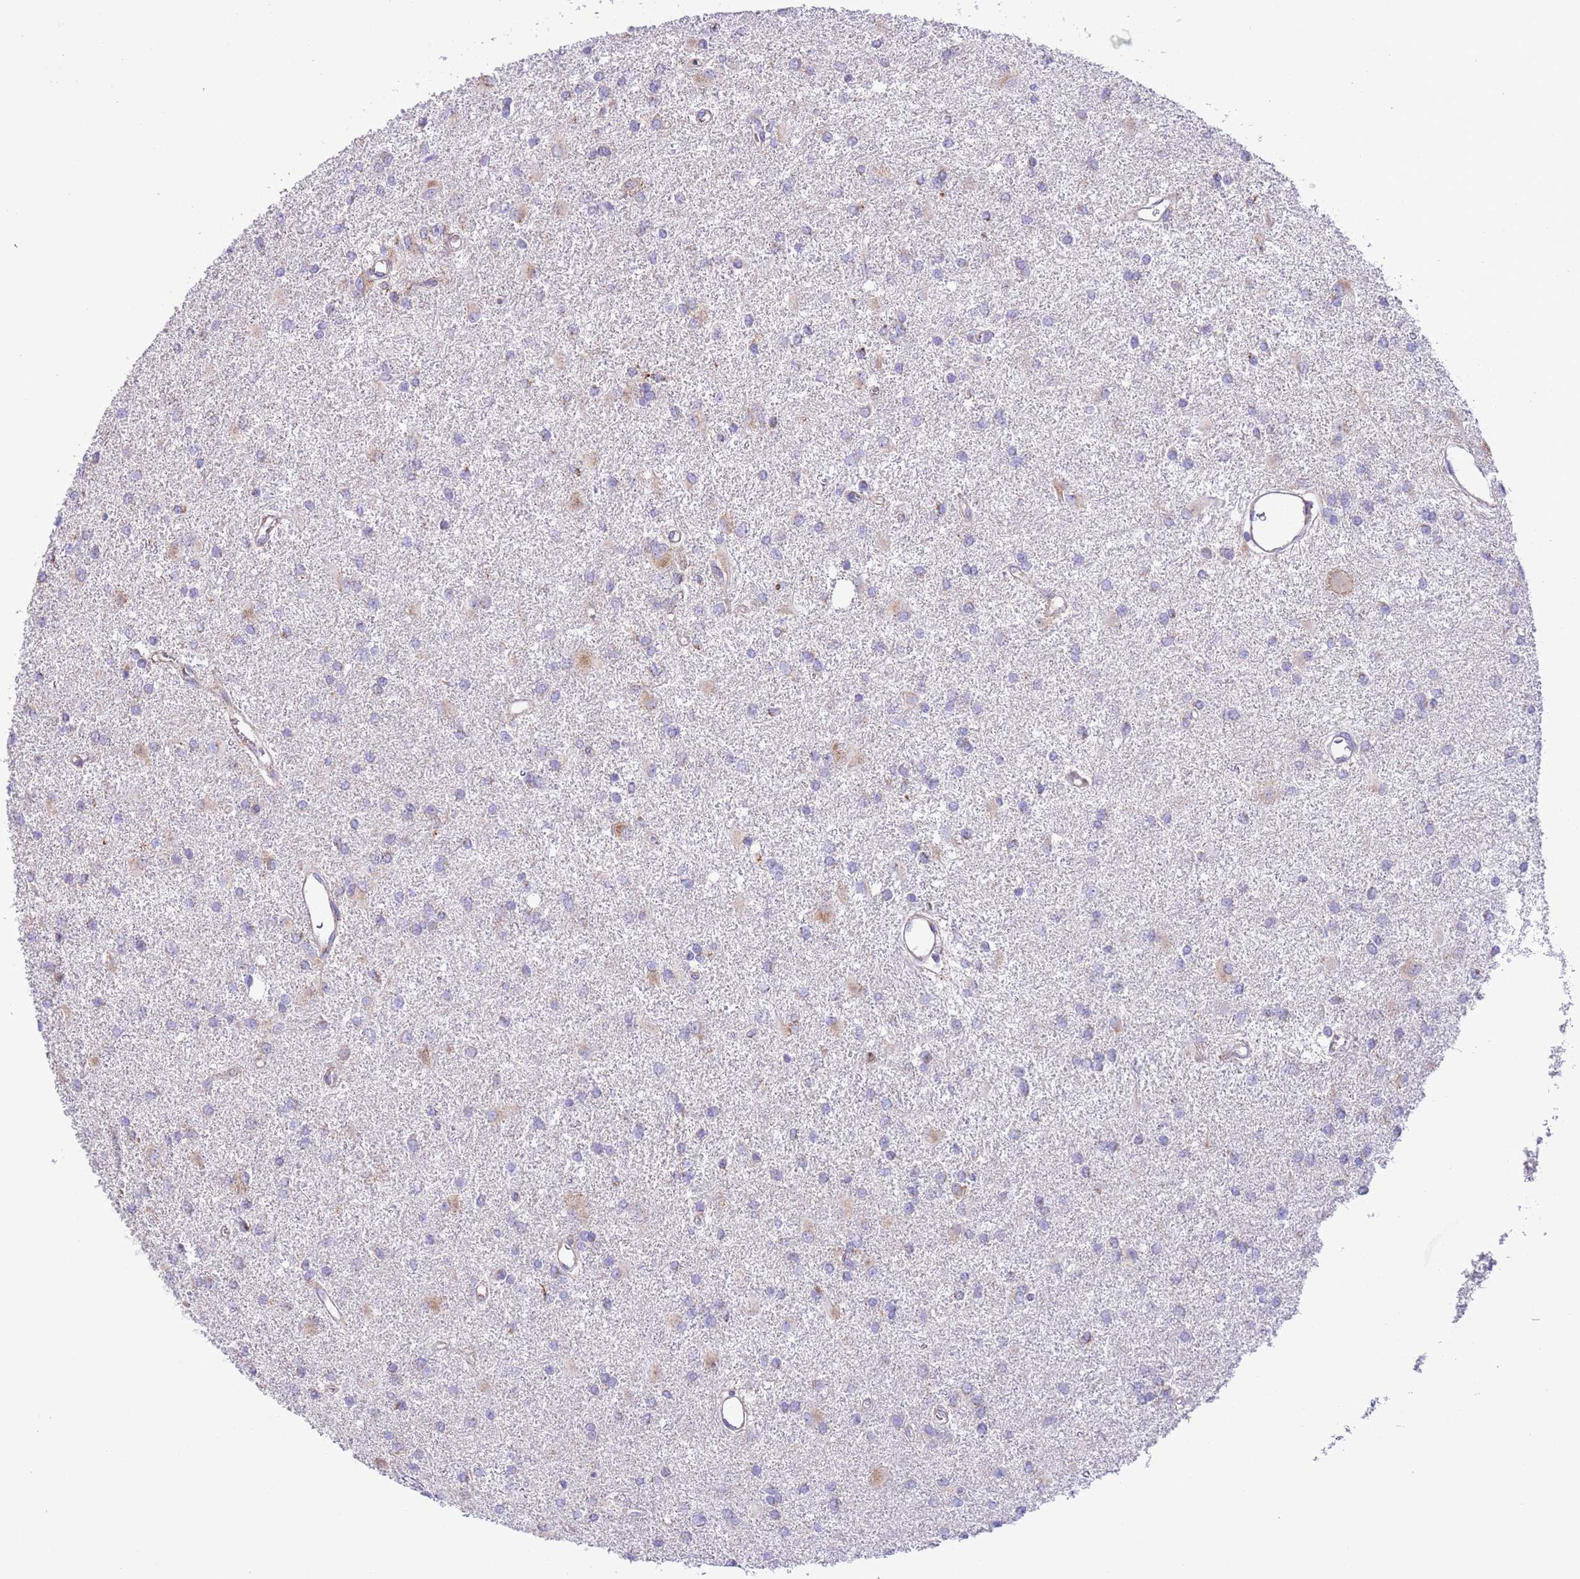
{"staining": {"intensity": "negative", "quantity": "none", "location": "none"}, "tissue": "glioma", "cell_type": "Tumor cells", "image_type": "cancer", "snomed": [{"axis": "morphology", "description": "Glioma, malignant, High grade"}, {"axis": "topography", "description": "Brain"}], "caption": "High power microscopy image of an IHC micrograph of malignant glioma (high-grade), revealing no significant positivity in tumor cells.", "gene": "SS18L2", "patient": {"sex": "female", "age": 50}}